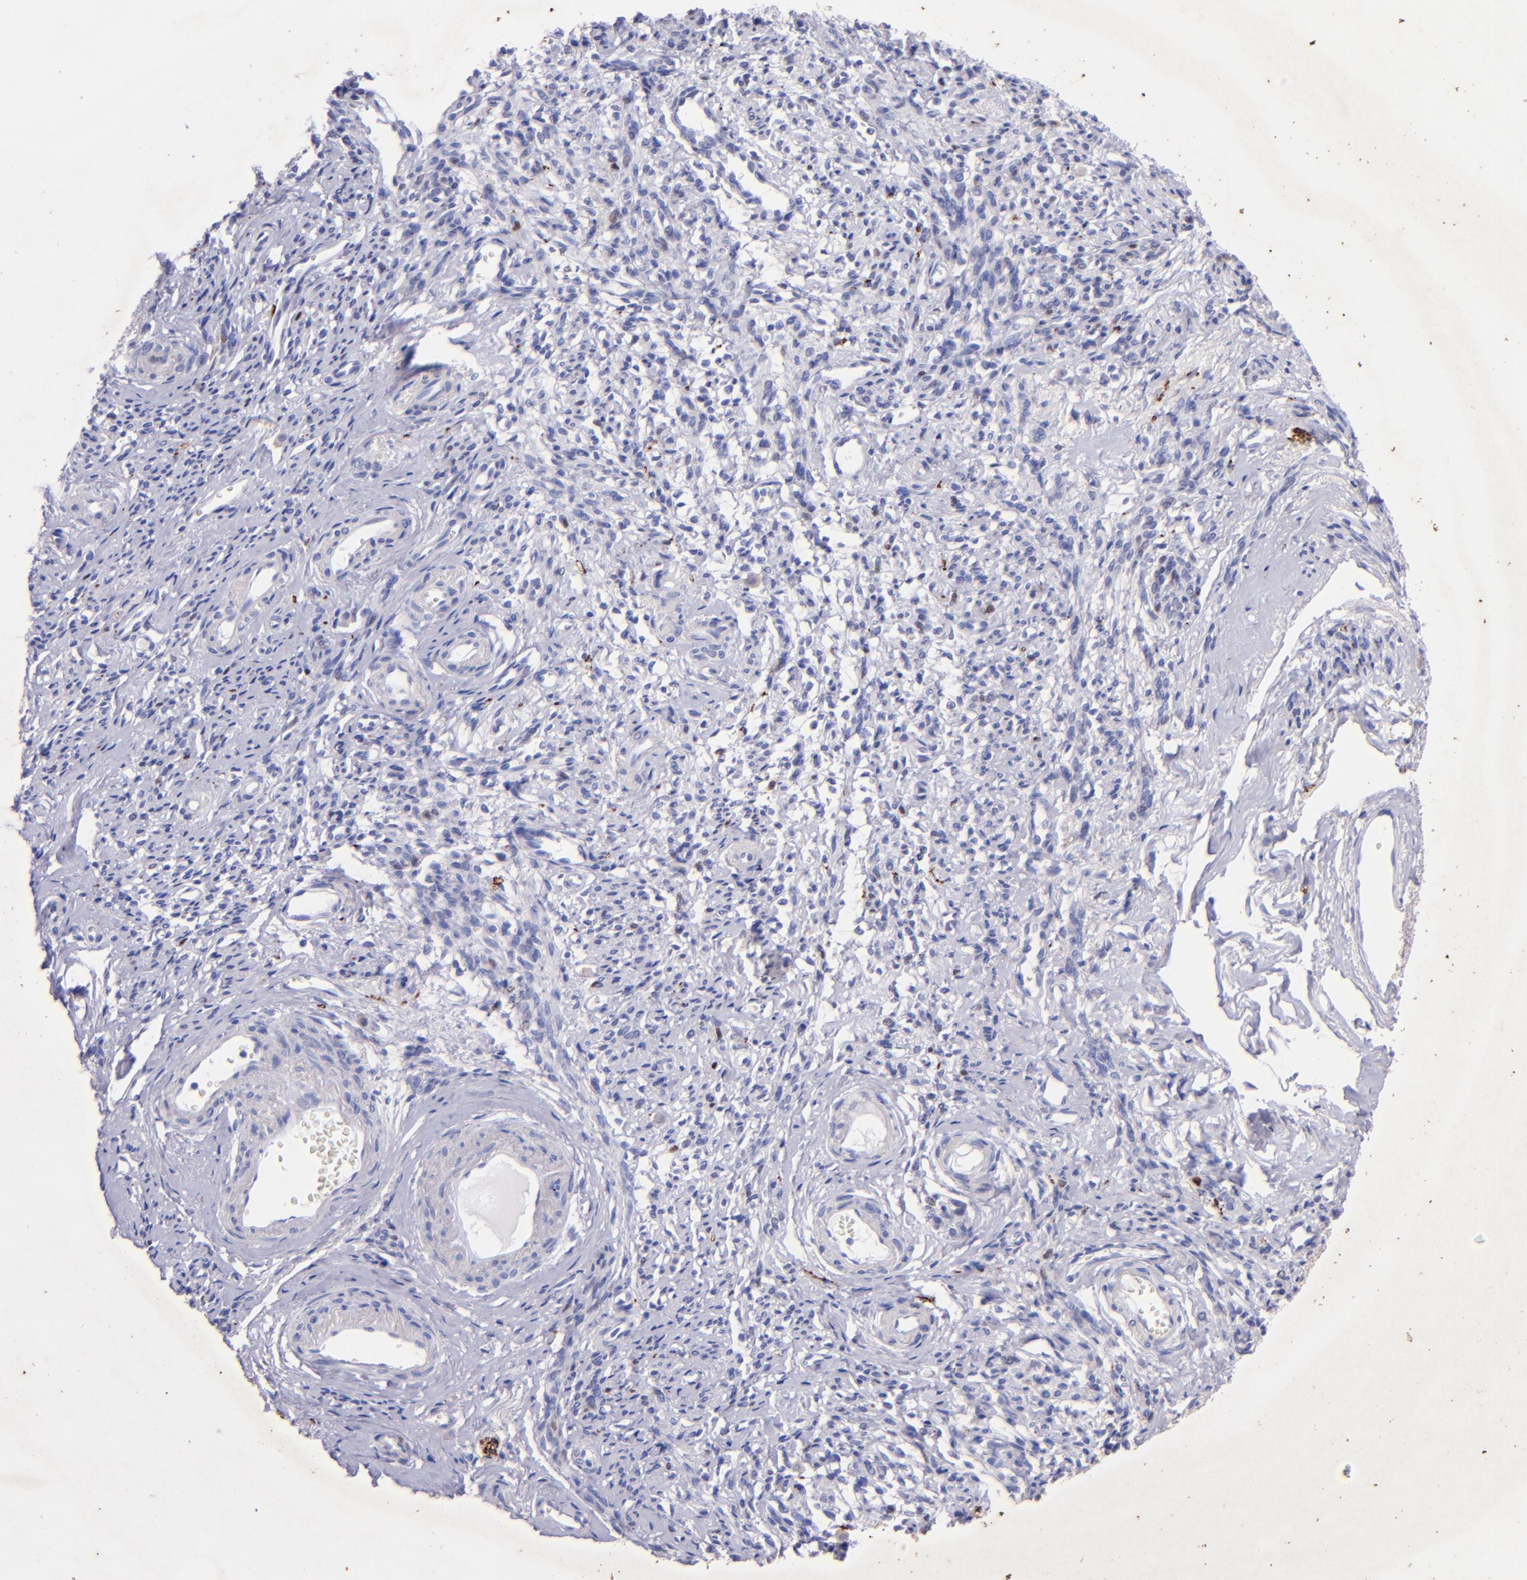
{"staining": {"intensity": "negative", "quantity": "none", "location": "none"}, "tissue": "endometrial cancer", "cell_type": "Tumor cells", "image_type": "cancer", "snomed": [{"axis": "morphology", "description": "Adenocarcinoma, NOS"}, {"axis": "topography", "description": "Endometrium"}], "caption": "Protein analysis of endometrial cancer displays no significant staining in tumor cells. The staining was performed using DAB (3,3'-diaminobenzidine) to visualize the protein expression in brown, while the nuclei were stained in blue with hematoxylin (Magnification: 20x).", "gene": "UCHL1", "patient": {"sex": "female", "age": 75}}